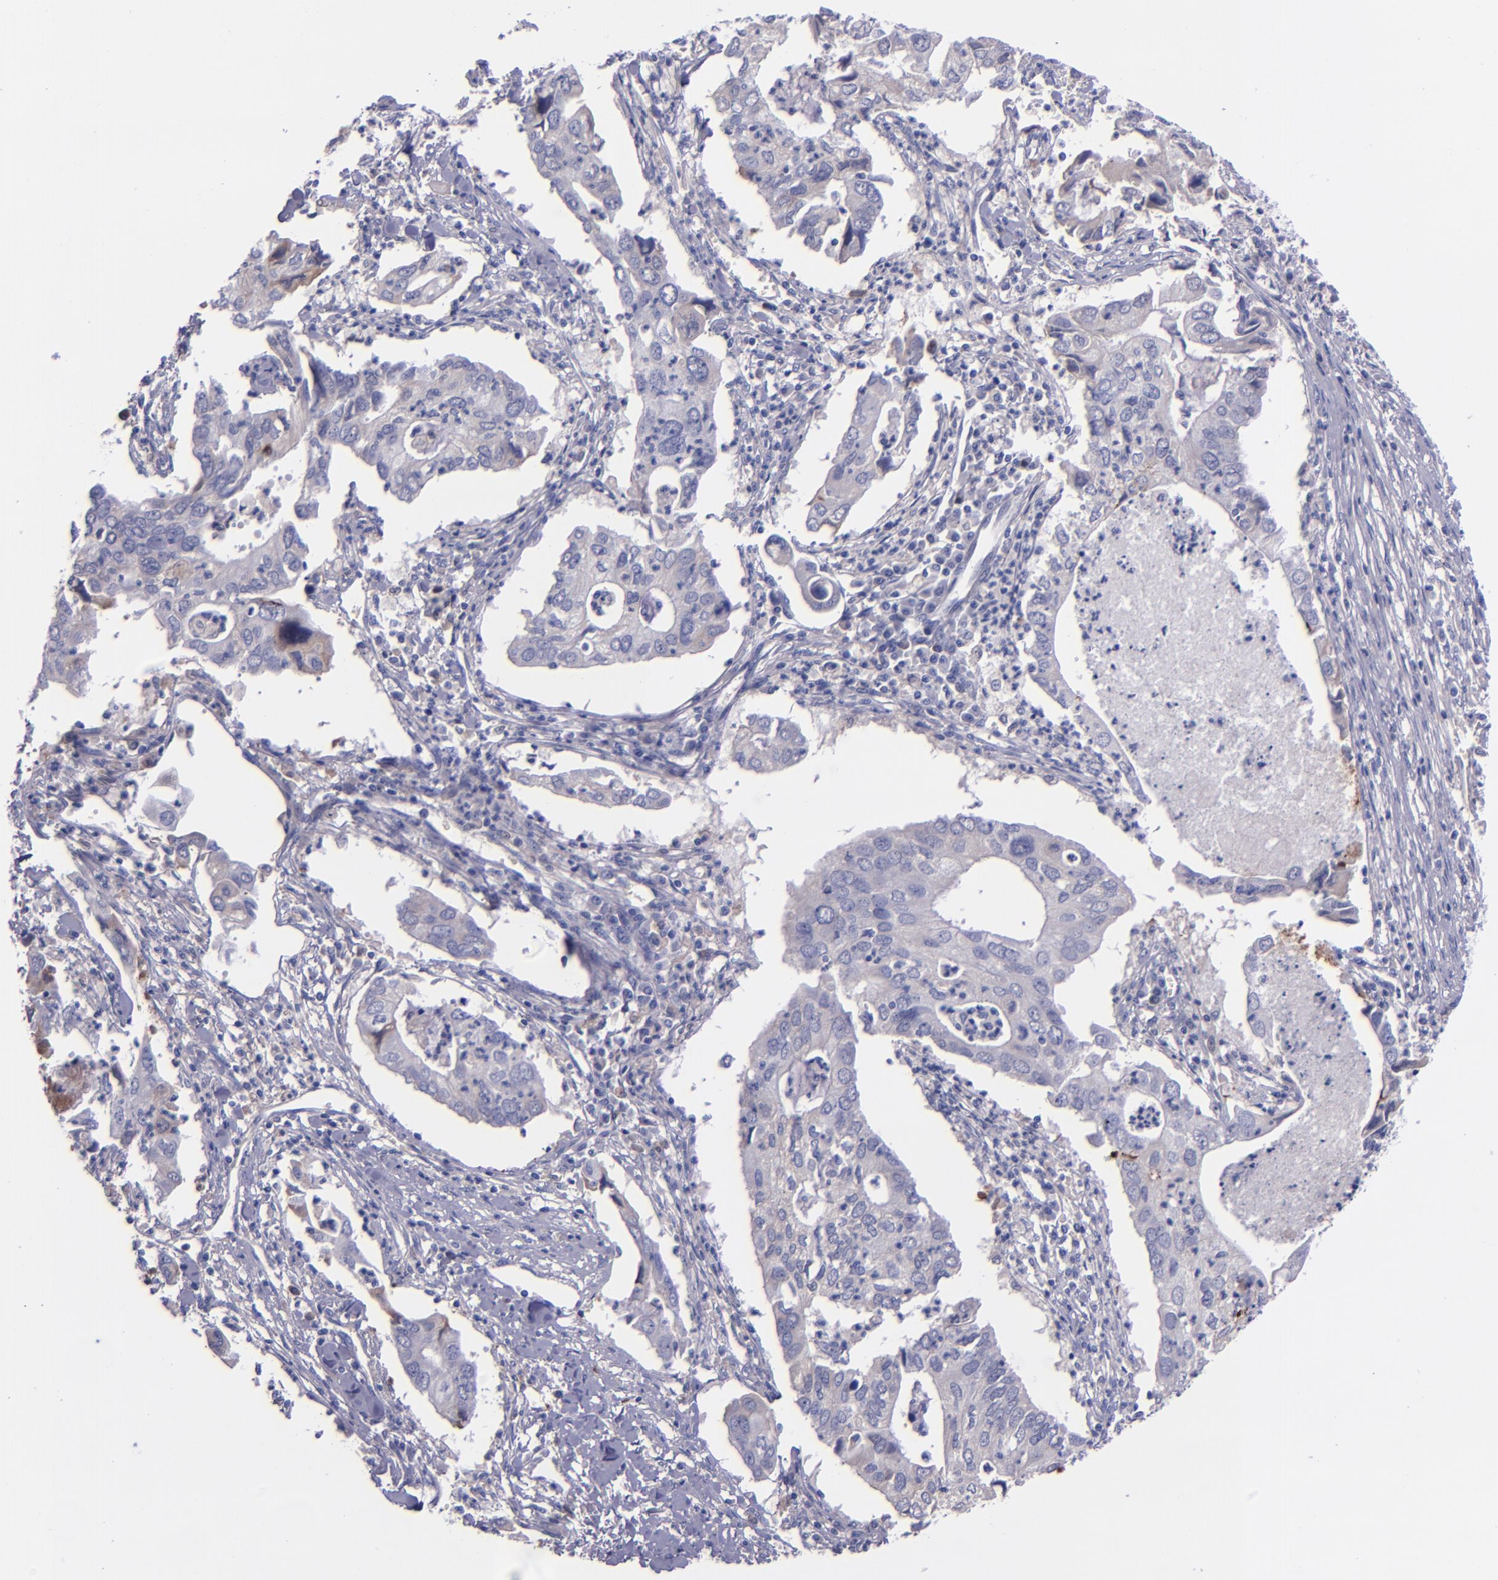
{"staining": {"intensity": "negative", "quantity": "none", "location": "none"}, "tissue": "lung cancer", "cell_type": "Tumor cells", "image_type": "cancer", "snomed": [{"axis": "morphology", "description": "Adenocarcinoma, NOS"}, {"axis": "topography", "description": "Lung"}], "caption": "Immunohistochemistry (IHC) image of lung cancer (adenocarcinoma) stained for a protein (brown), which demonstrates no positivity in tumor cells. (Immunohistochemistry (IHC), brightfield microscopy, high magnification).", "gene": "KNG1", "patient": {"sex": "male", "age": 48}}